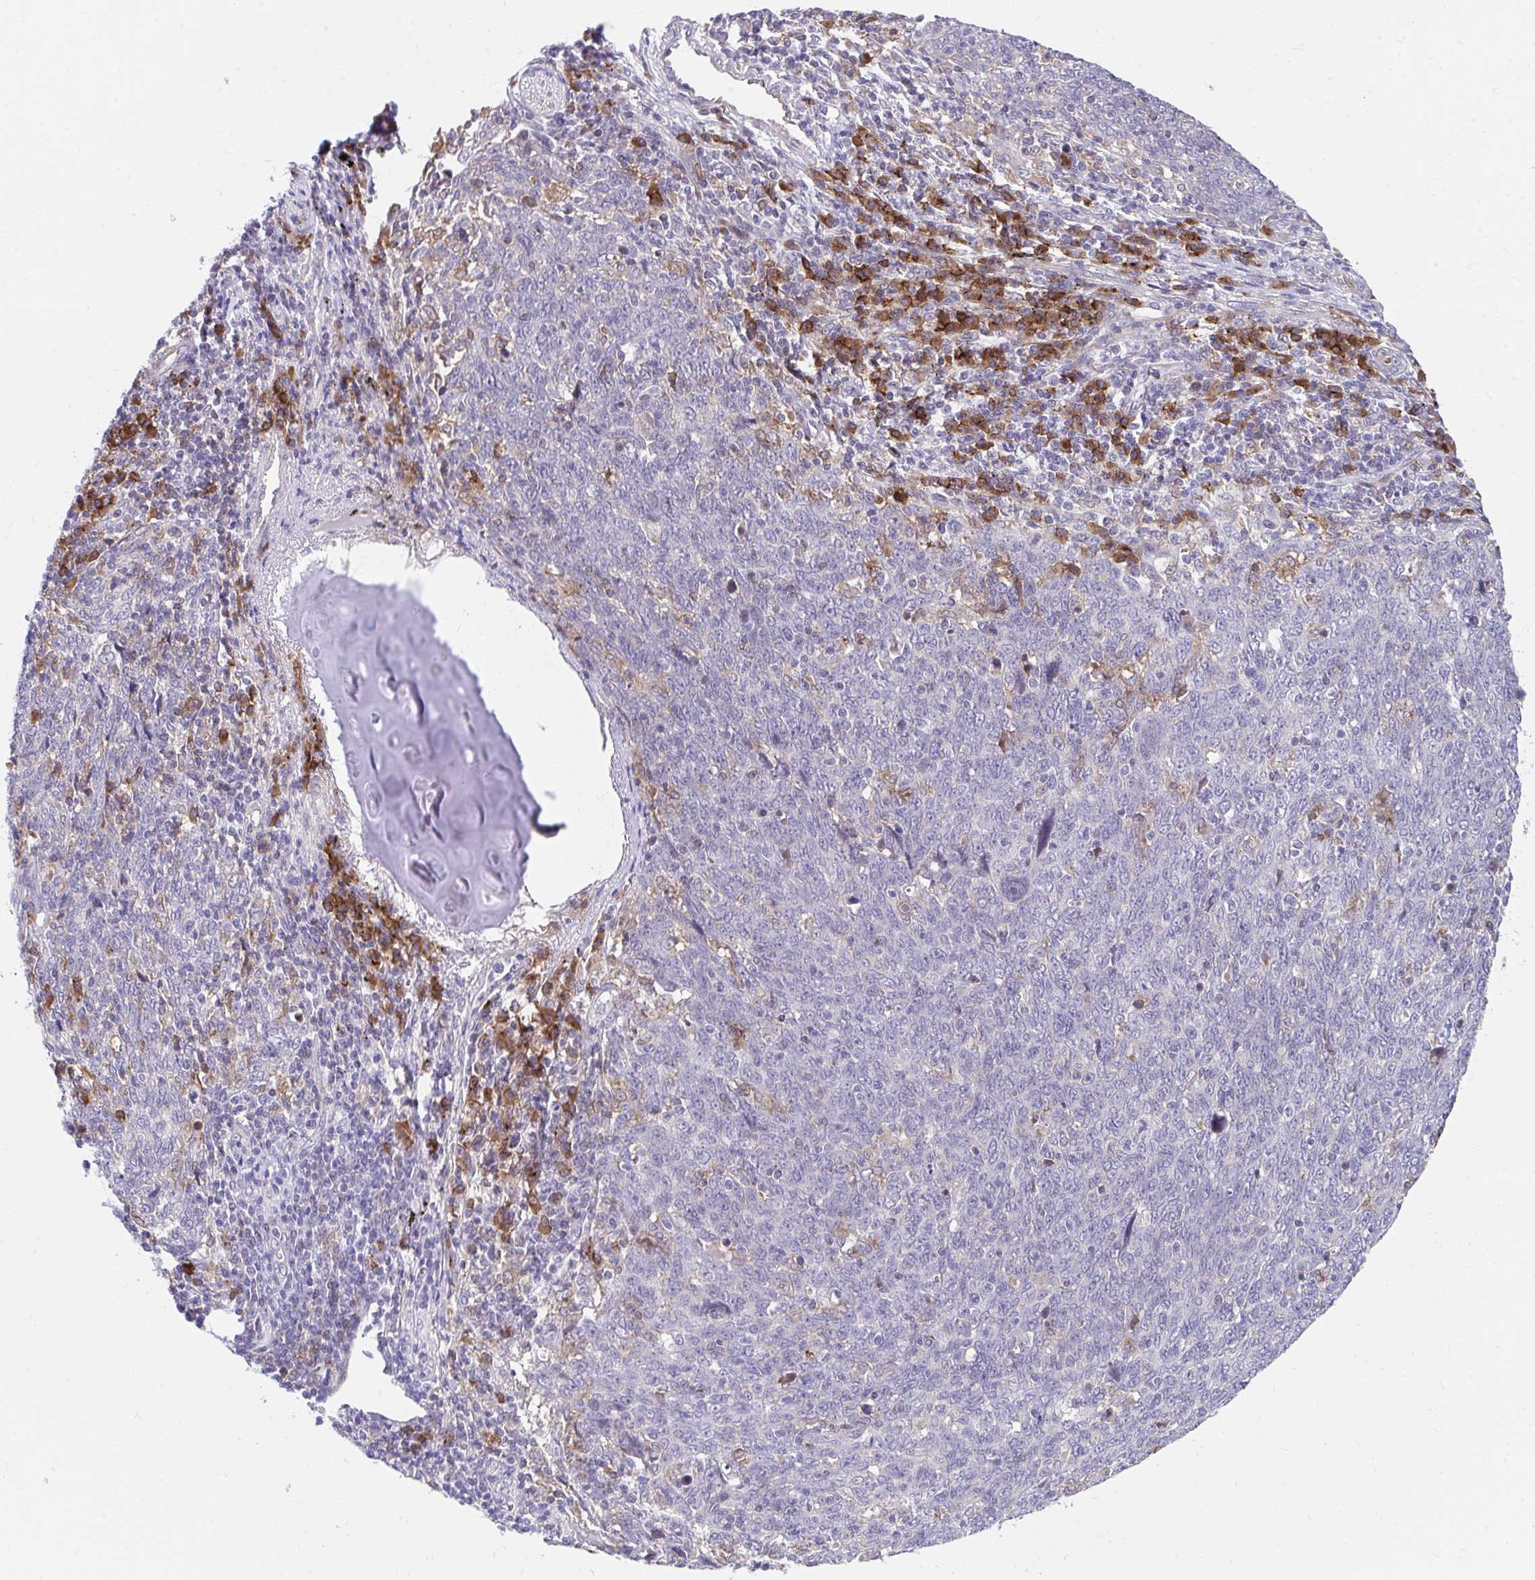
{"staining": {"intensity": "negative", "quantity": "none", "location": "none"}, "tissue": "lung cancer", "cell_type": "Tumor cells", "image_type": "cancer", "snomed": [{"axis": "morphology", "description": "Squamous cell carcinoma, NOS"}, {"axis": "topography", "description": "Lung"}], "caption": "This is an immunohistochemistry image of human squamous cell carcinoma (lung). There is no staining in tumor cells.", "gene": "SLAMF7", "patient": {"sex": "female", "age": 72}}